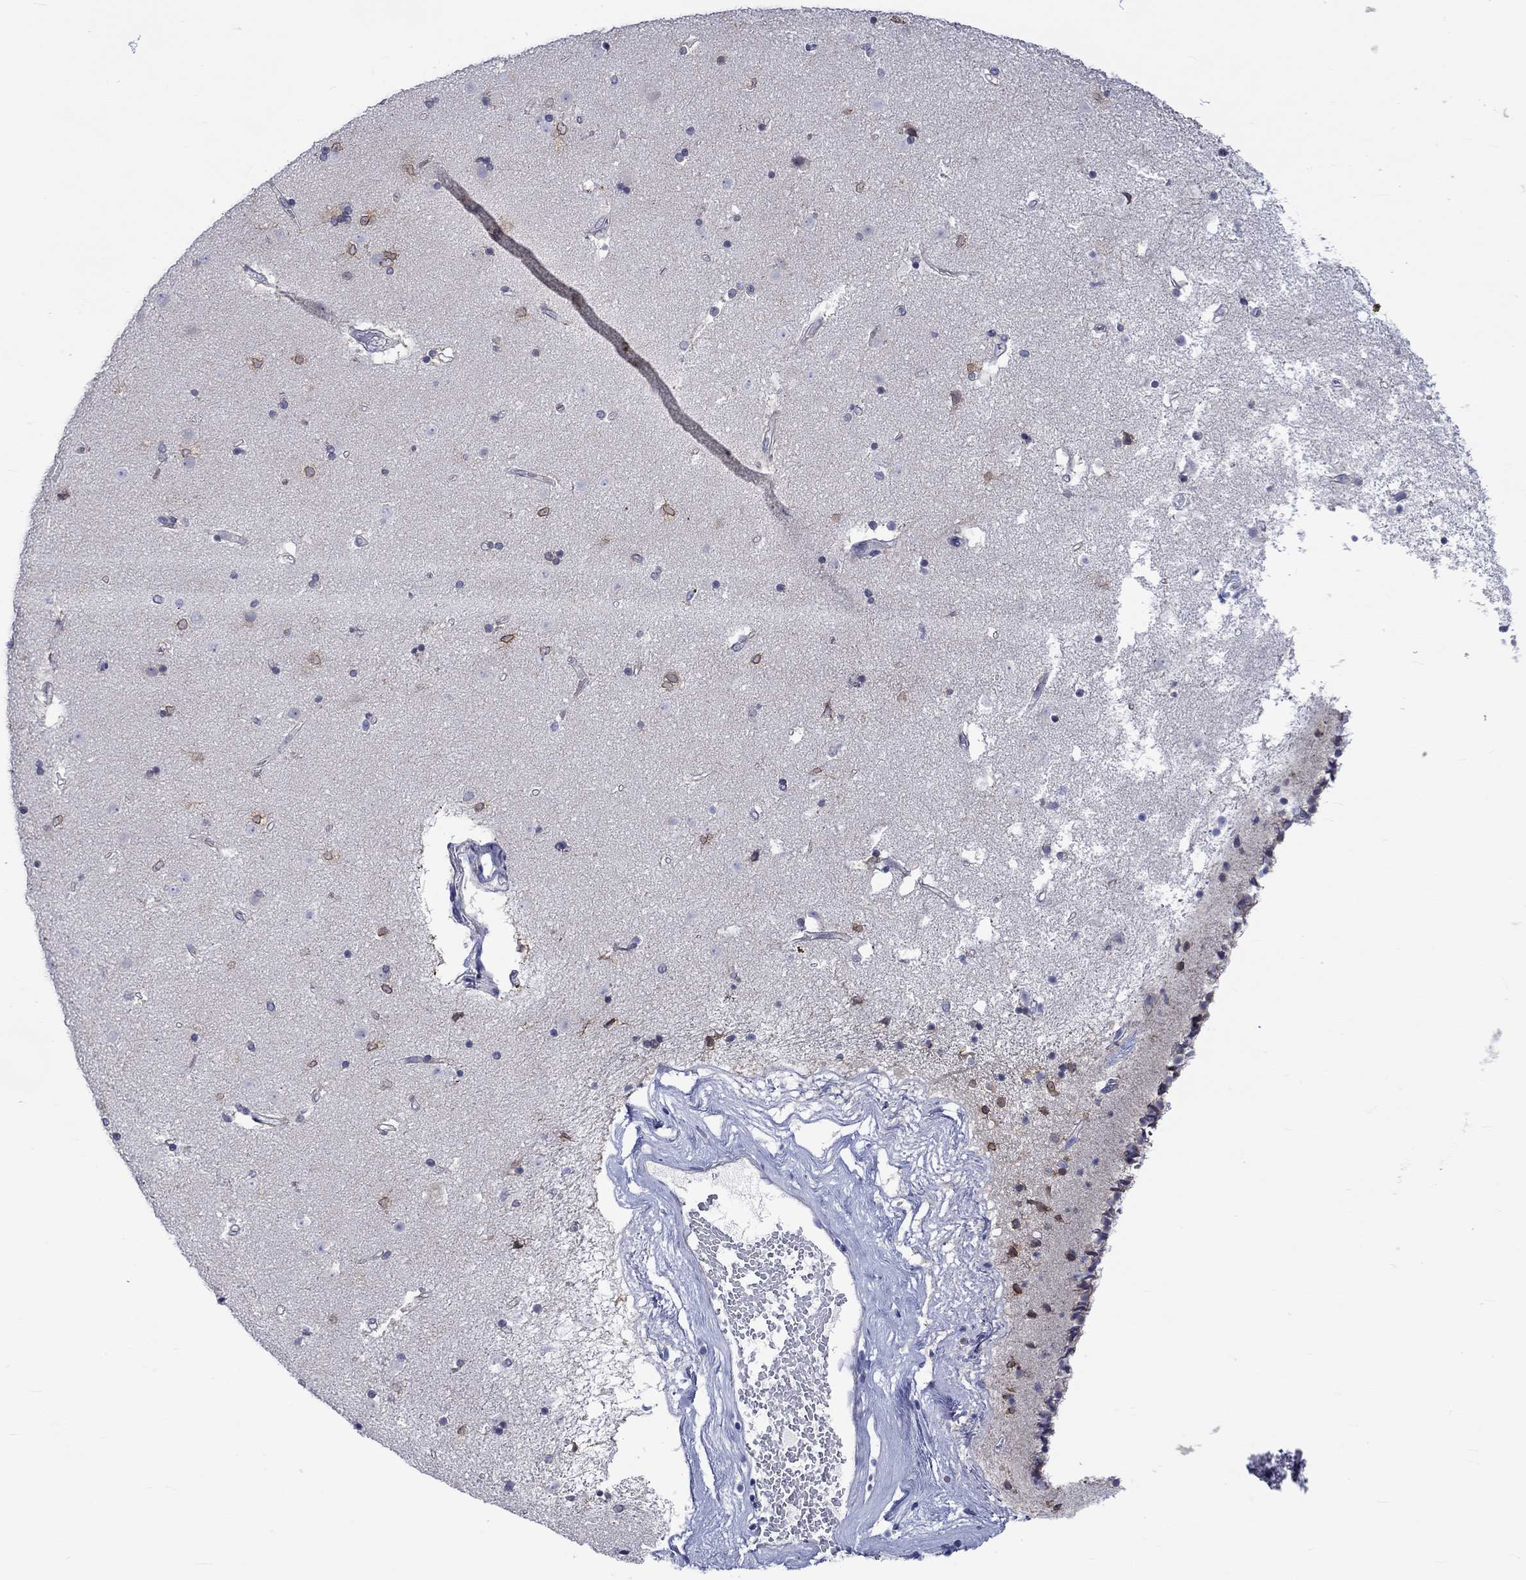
{"staining": {"intensity": "moderate", "quantity": "<25%", "location": "cytoplasmic/membranous"}, "tissue": "caudate", "cell_type": "Glial cells", "image_type": "normal", "snomed": [{"axis": "morphology", "description": "Normal tissue, NOS"}, {"axis": "topography", "description": "Lateral ventricle wall"}], "caption": "Glial cells demonstrate low levels of moderate cytoplasmic/membranous staining in about <25% of cells in benign human caudate. The protein of interest is shown in brown color, while the nuclei are stained blue.", "gene": "CERS1", "patient": {"sex": "female", "age": 71}}